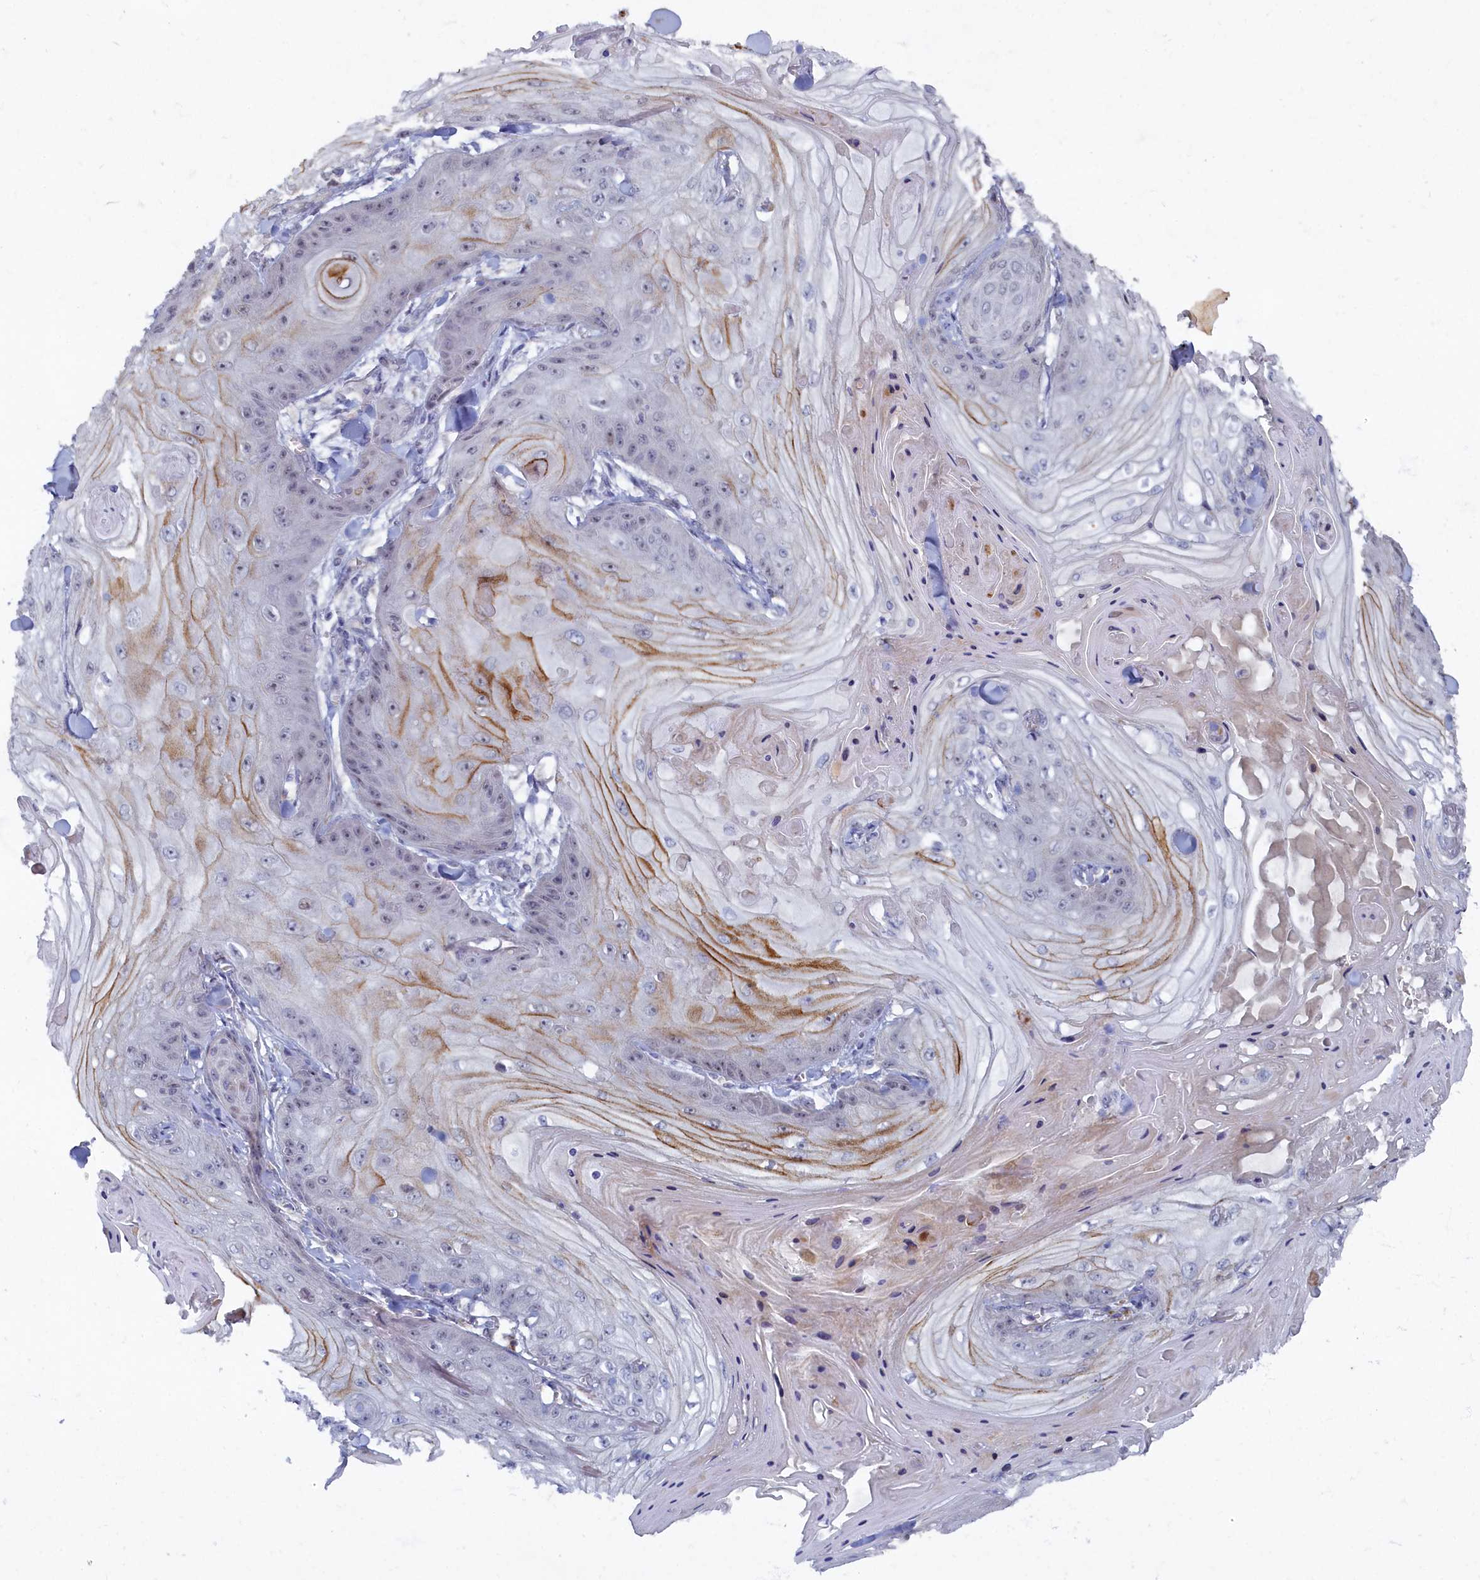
{"staining": {"intensity": "negative", "quantity": "none", "location": "none"}, "tissue": "skin cancer", "cell_type": "Tumor cells", "image_type": "cancer", "snomed": [{"axis": "morphology", "description": "Squamous cell carcinoma, NOS"}, {"axis": "topography", "description": "Skin"}], "caption": "Tumor cells are negative for protein expression in human squamous cell carcinoma (skin).", "gene": "HUNK", "patient": {"sex": "male", "age": 74}}